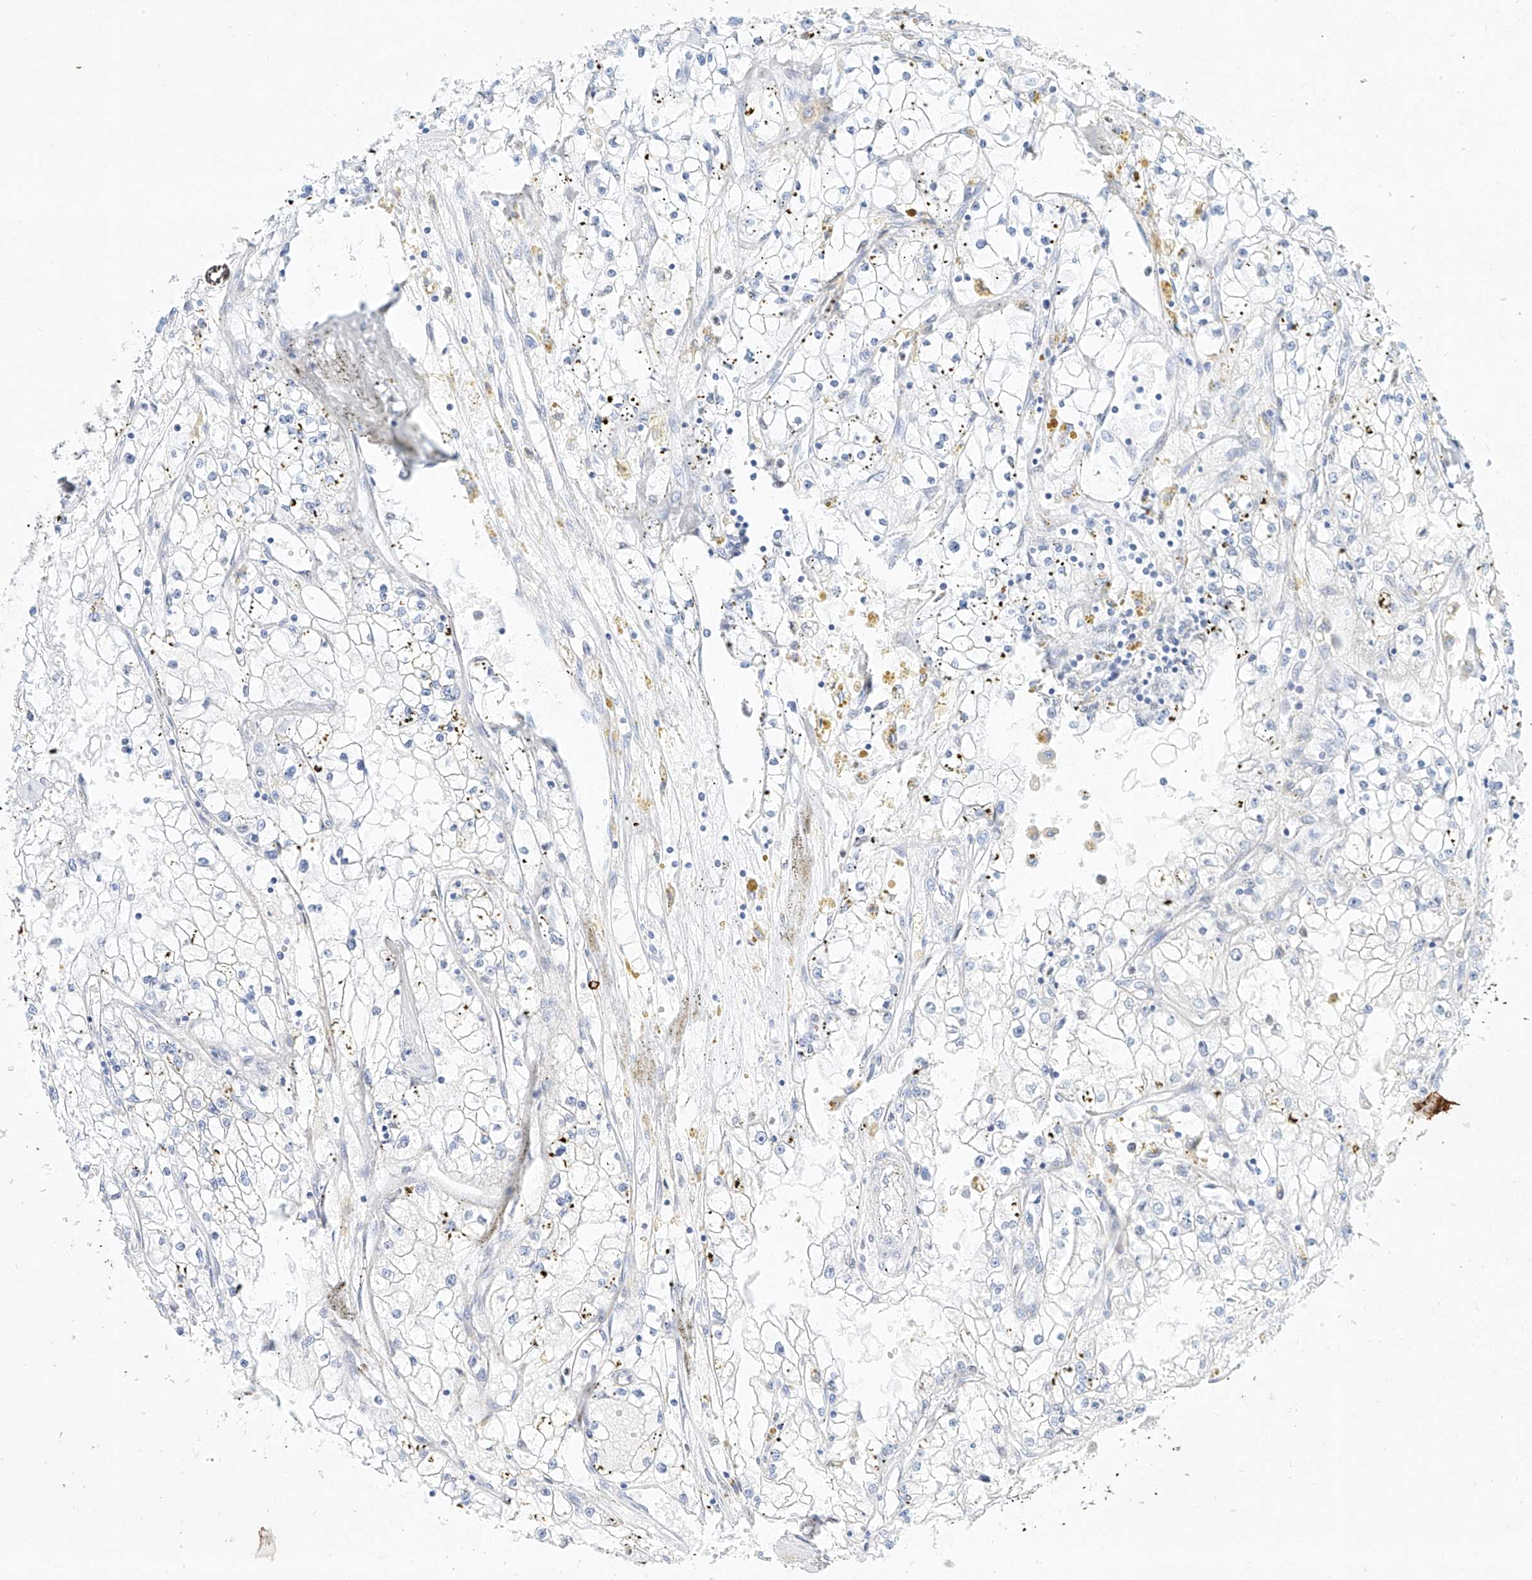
{"staining": {"intensity": "negative", "quantity": "none", "location": "none"}, "tissue": "renal cancer", "cell_type": "Tumor cells", "image_type": "cancer", "snomed": [{"axis": "morphology", "description": "Adenocarcinoma, NOS"}, {"axis": "topography", "description": "Kidney"}], "caption": "High magnification brightfield microscopy of renal cancer stained with DAB (brown) and counterstained with hematoxylin (blue): tumor cells show no significant expression.", "gene": "REEP2", "patient": {"sex": "male", "age": 56}}